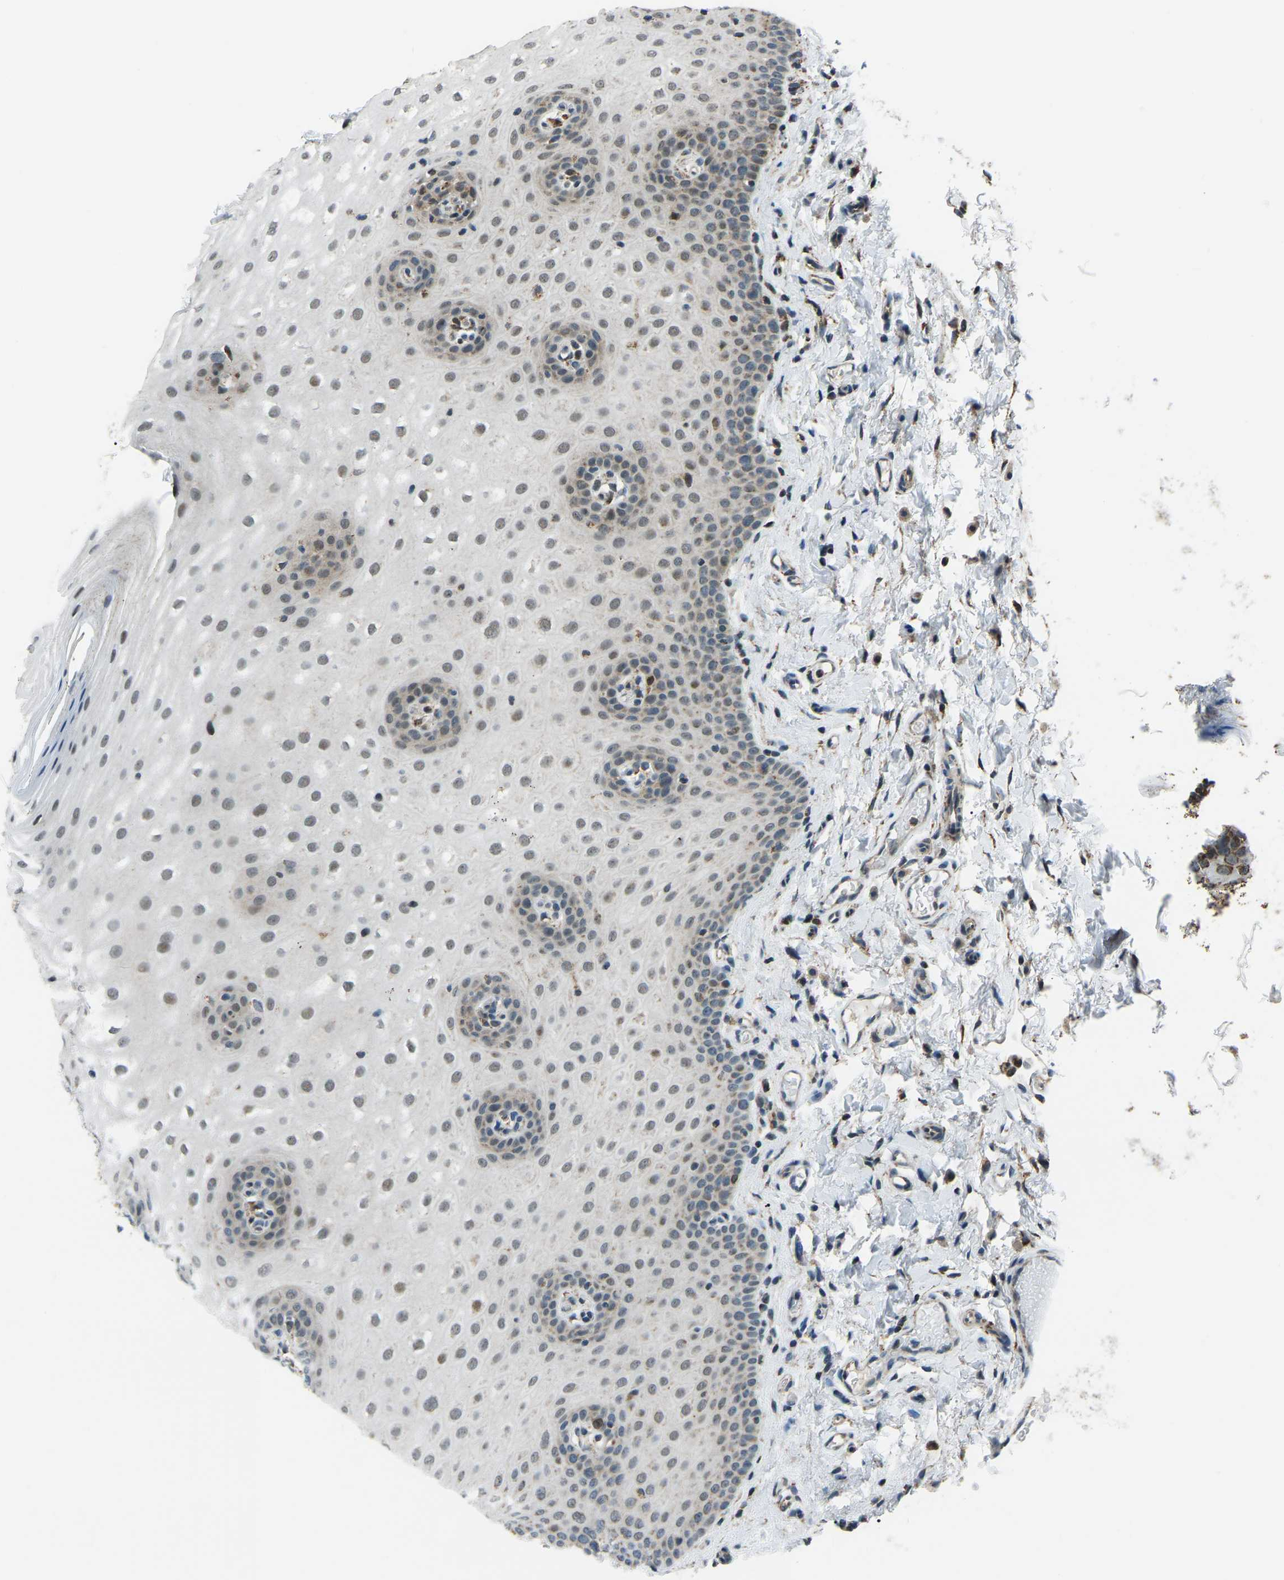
{"staining": {"intensity": "negative", "quantity": "none", "location": "none"}, "tissue": "oral mucosa", "cell_type": "Squamous epithelial cells", "image_type": "normal", "snomed": [{"axis": "morphology", "description": "Normal tissue, NOS"}, {"axis": "topography", "description": "Skin"}, {"axis": "topography", "description": "Oral tissue"}], "caption": "The image exhibits no significant staining in squamous epithelial cells of oral mucosa.", "gene": "RBM33", "patient": {"sex": "male", "age": 84}}